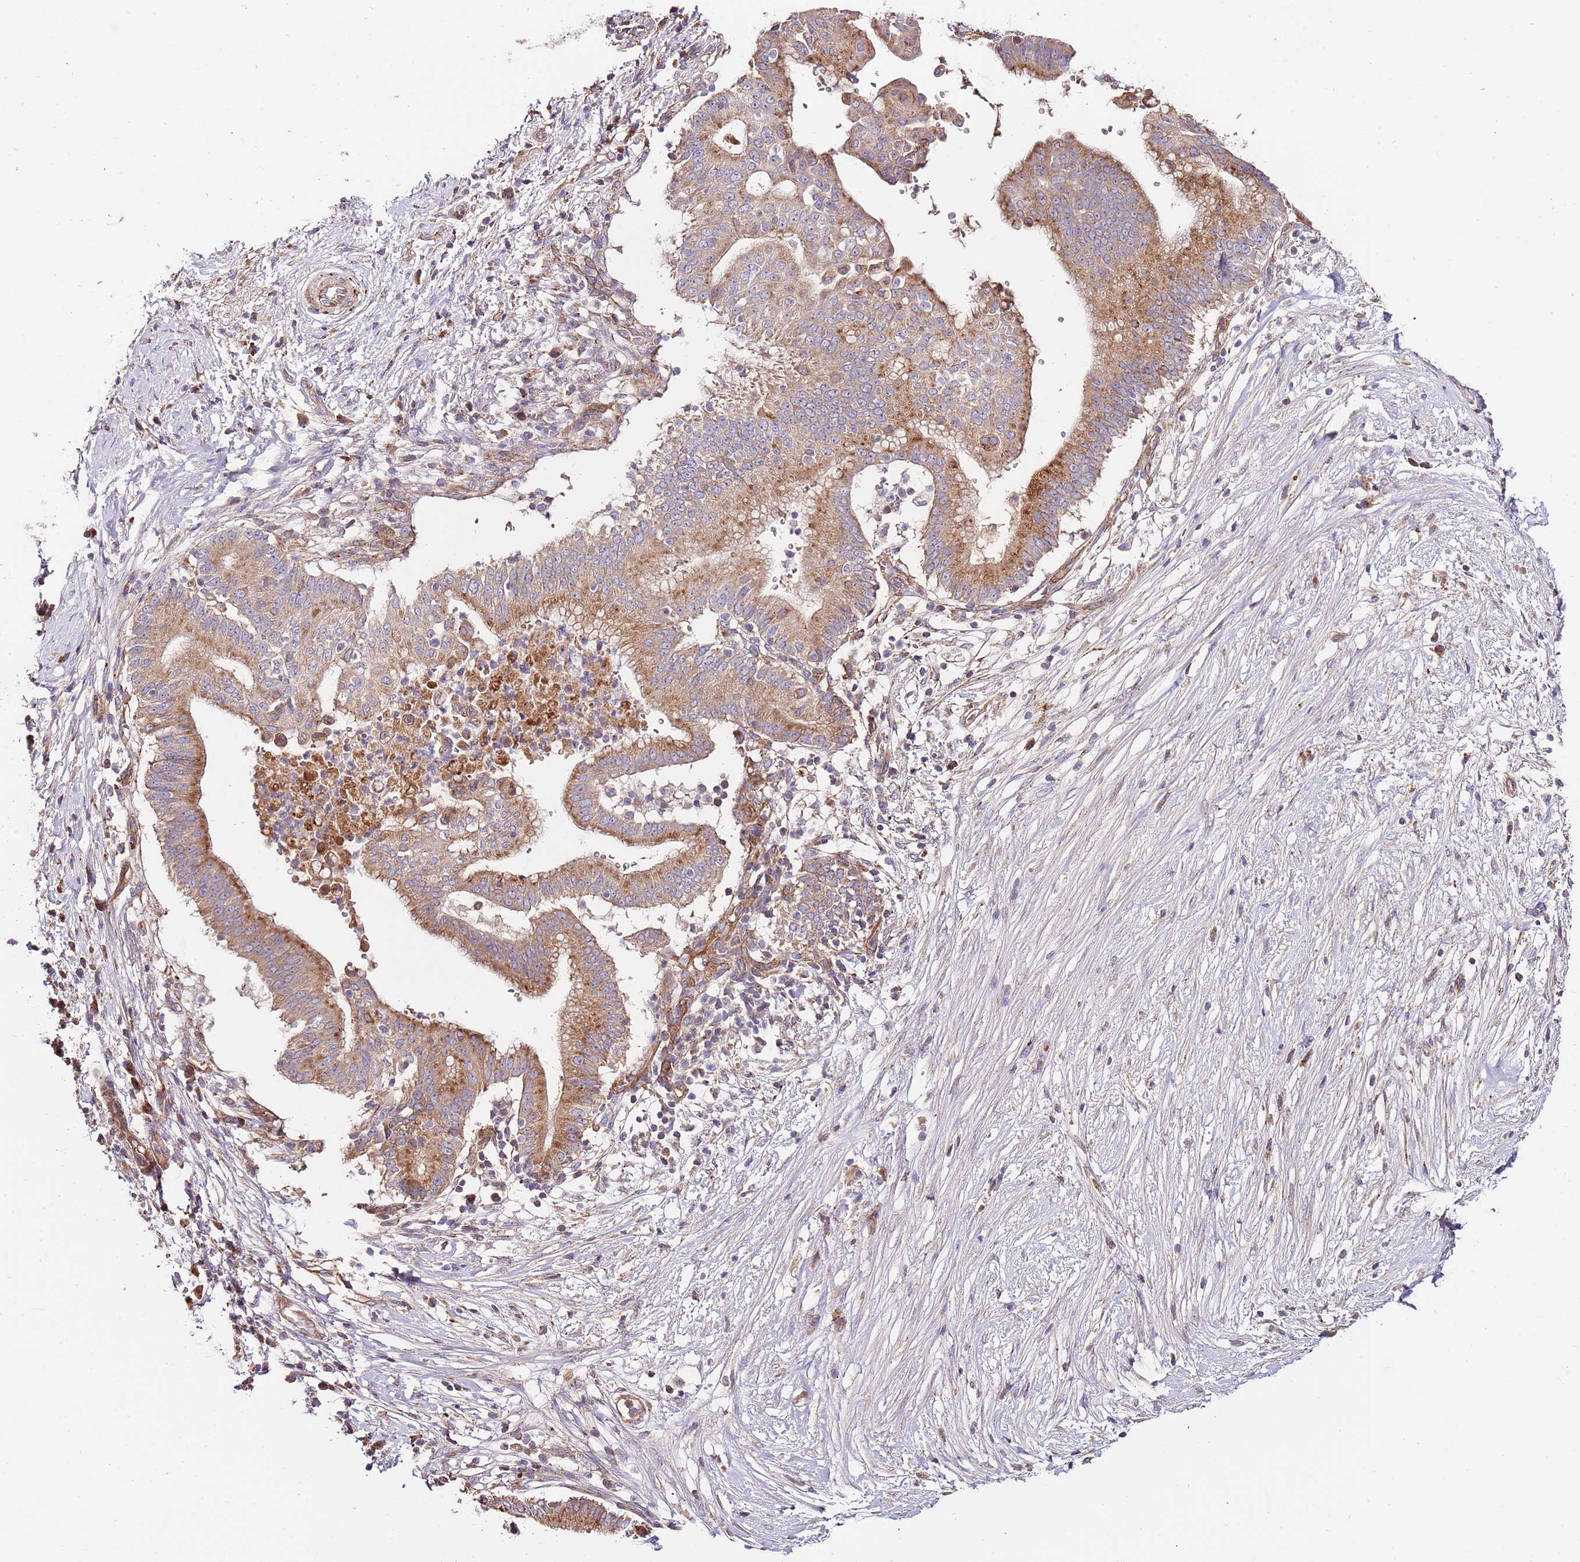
{"staining": {"intensity": "moderate", "quantity": ">75%", "location": "cytoplasmic/membranous"}, "tissue": "pancreatic cancer", "cell_type": "Tumor cells", "image_type": "cancer", "snomed": [{"axis": "morphology", "description": "Adenocarcinoma, NOS"}, {"axis": "topography", "description": "Pancreas"}], "caption": "Immunohistochemical staining of pancreatic cancer reveals medium levels of moderate cytoplasmic/membranous protein expression in about >75% of tumor cells. (DAB (3,3'-diaminobenzidine) IHC with brightfield microscopy, high magnification).", "gene": "DOCK6", "patient": {"sex": "male", "age": 68}}